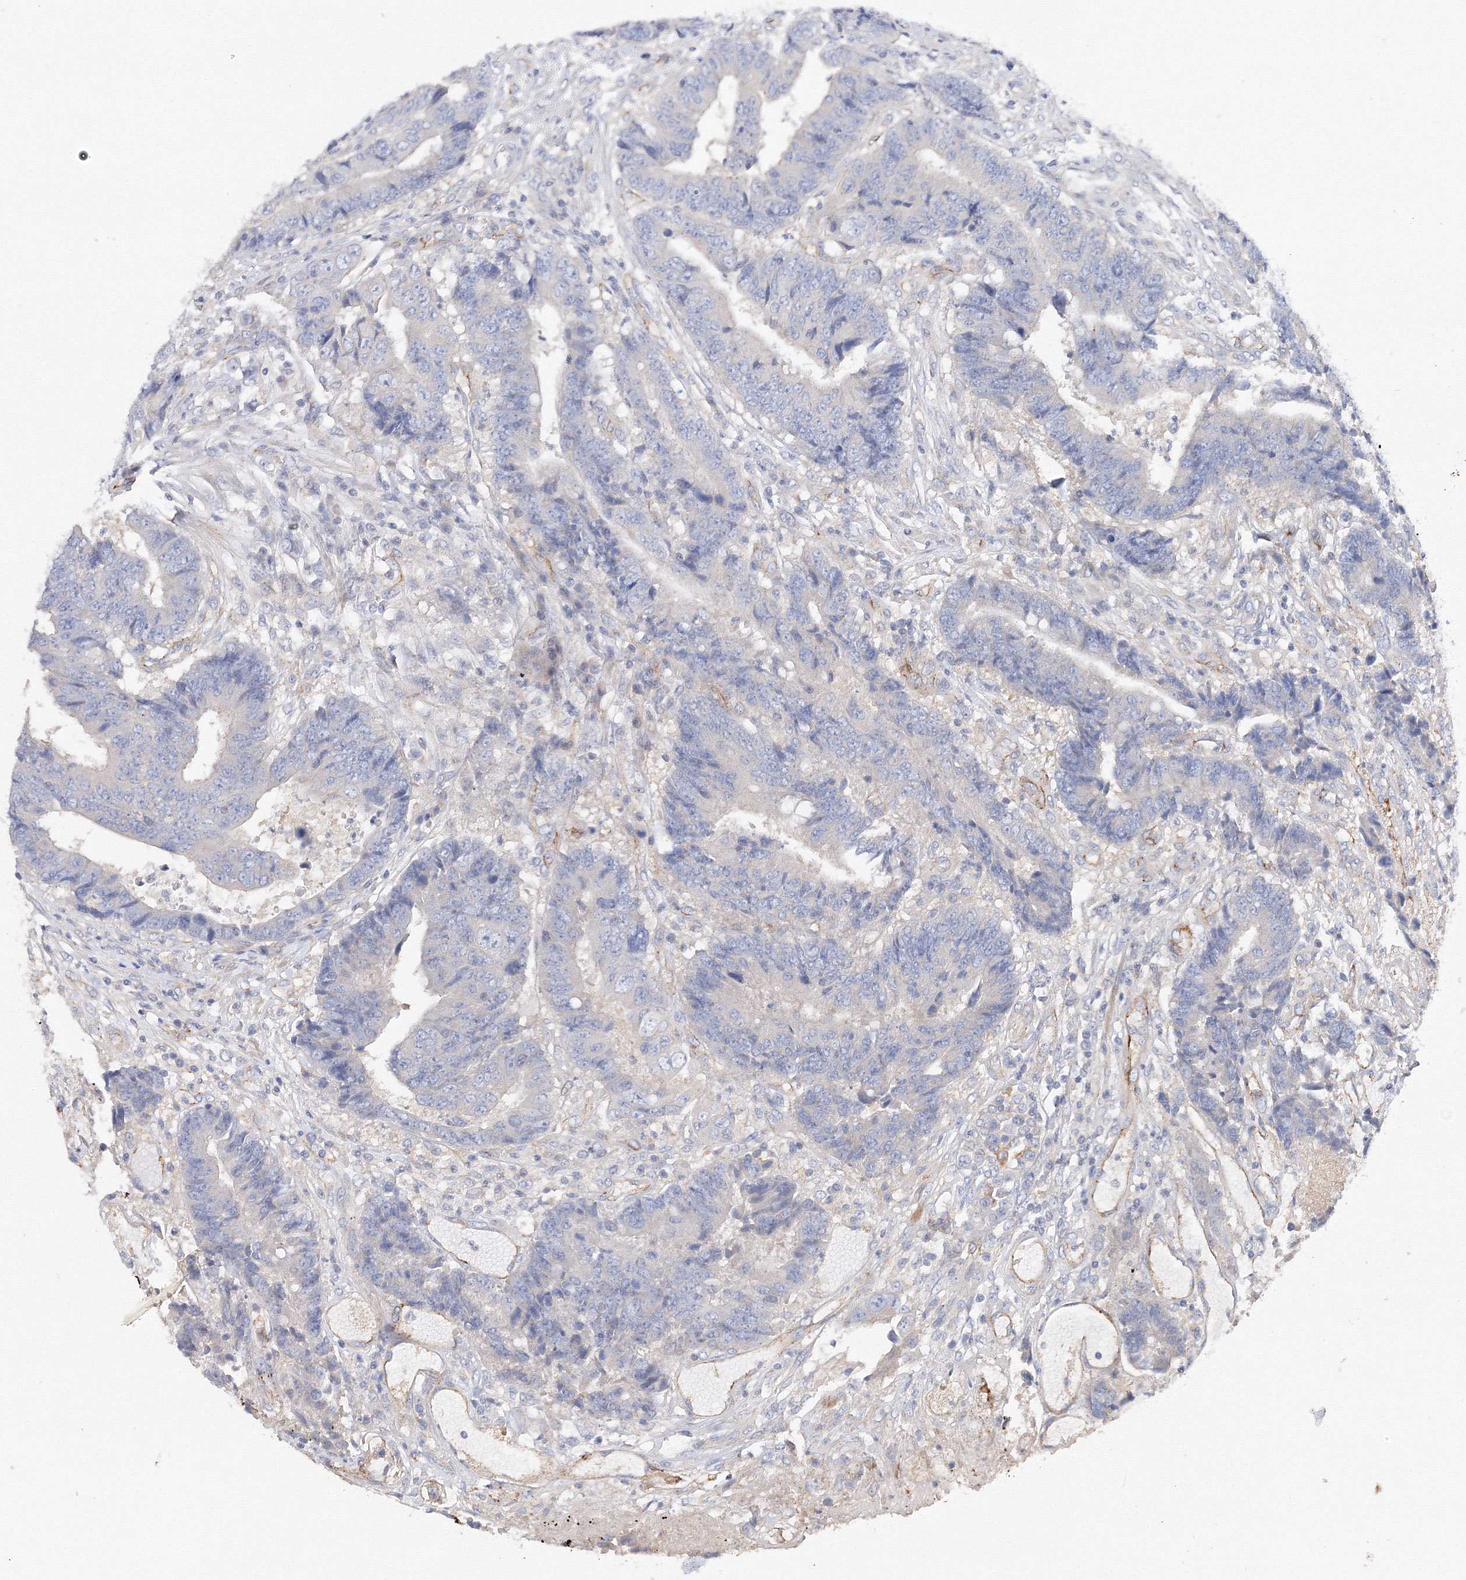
{"staining": {"intensity": "negative", "quantity": "none", "location": "none"}, "tissue": "colorectal cancer", "cell_type": "Tumor cells", "image_type": "cancer", "snomed": [{"axis": "morphology", "description": "Adenocarcinoma, NOS"}, {"axis": "topography", "description": "Rectum"}], "caption": "This is an immunohistochemistry (IHC) histopathology image of human adenocarcinoma (colorectal). There is no expression in tumor cells.", "gene": "DIS3L2", "patient": {"sex": "male", "age": 84}}